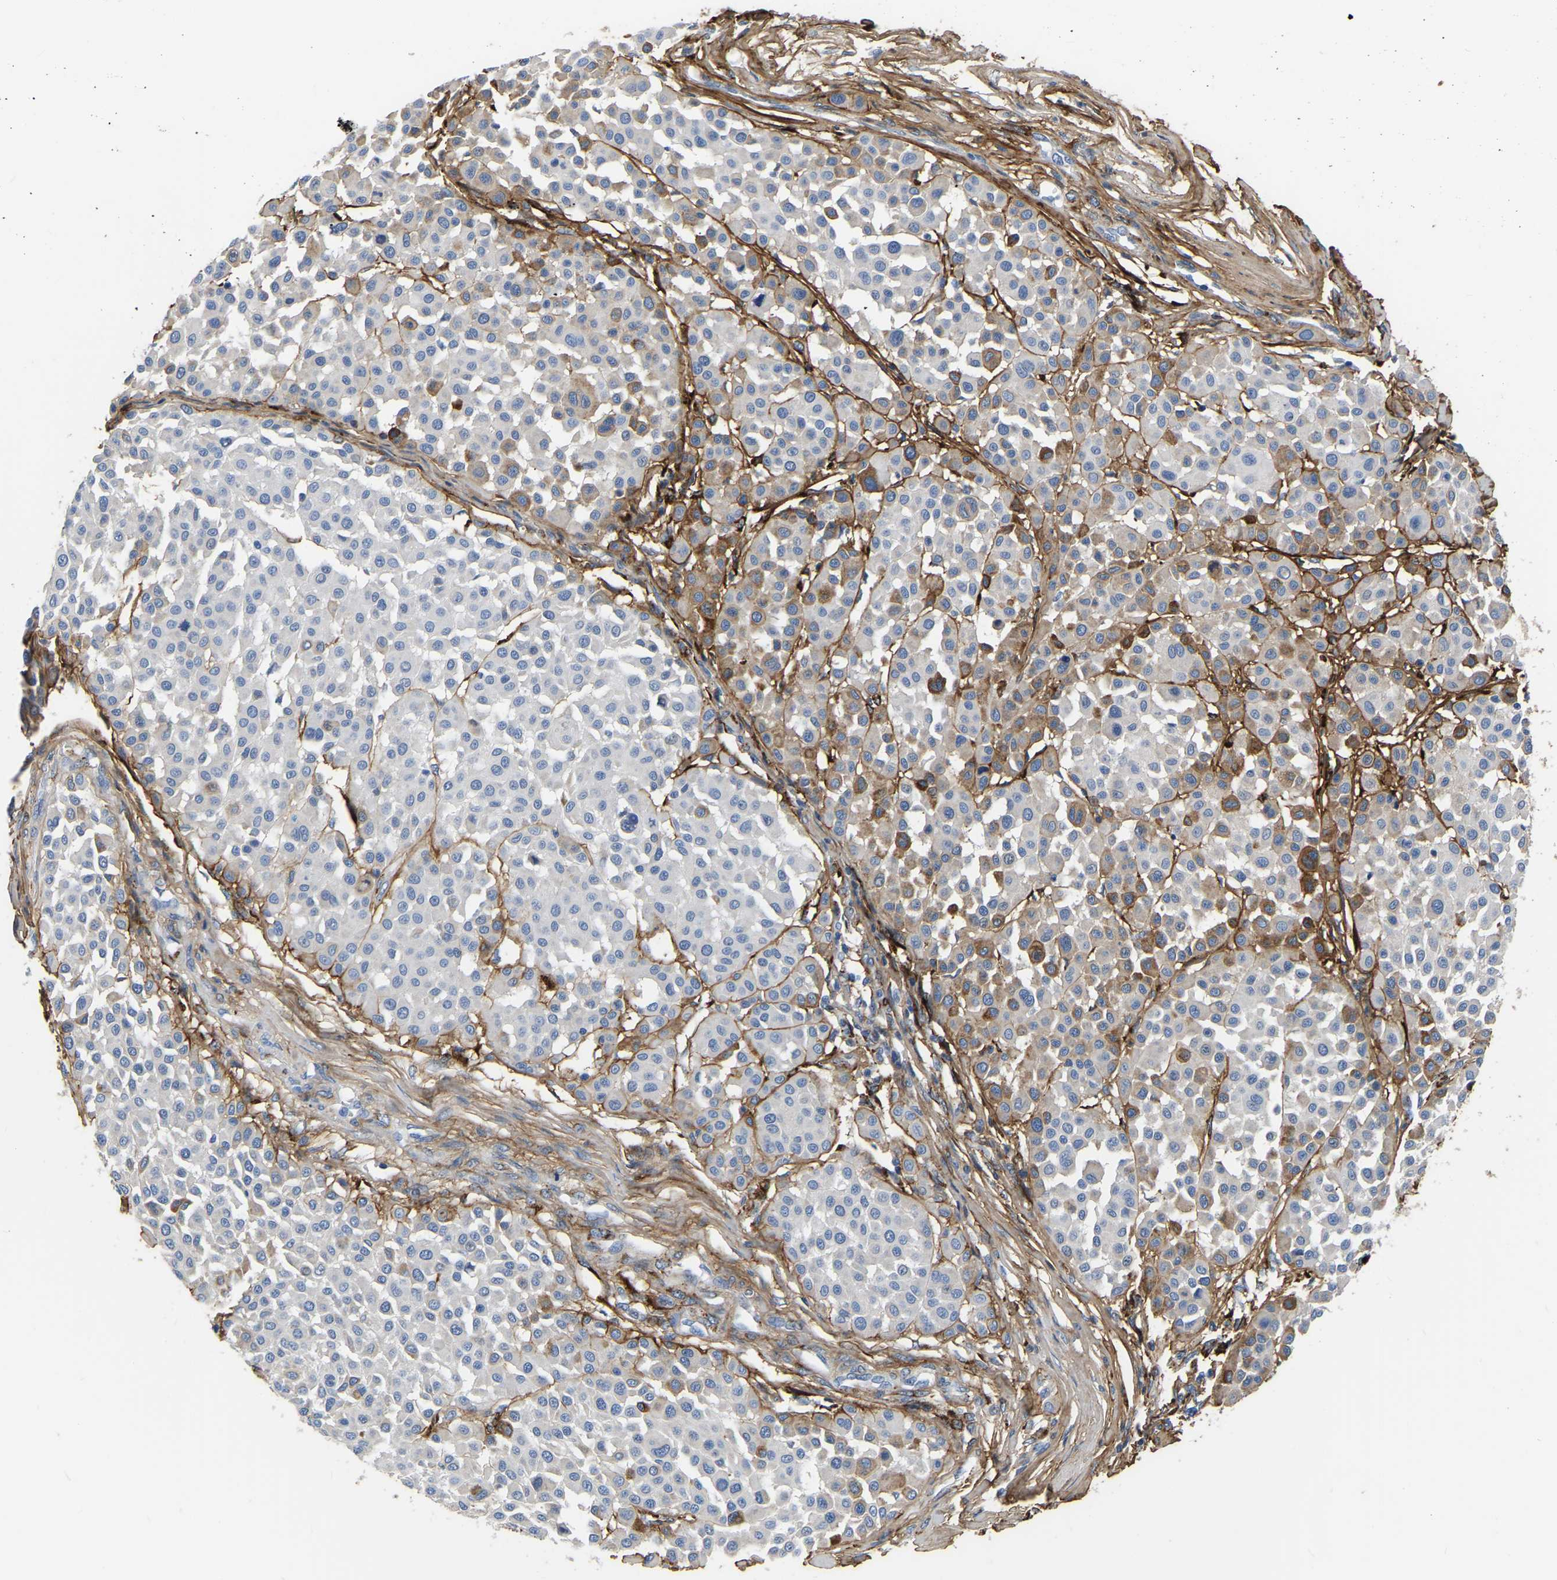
{"staining": {"intensity": "moderate", "quantity": "<25%", "location": "cytoplasmic/membranous"}, "tissue": "melanoma", "cell_type": "Tumor cells", "image_type": "cancer", "snomed": [{"axis": "morphology", "description": "Malignant melanoma, Metastatic site"}, {"axis": "topography", "description": "Soft tissue"}], "caption": "Protein staining shows moderate cytoplasmic/membranous positivity in approximately <25% of tumor cells in melanoma.", "gene": "COL6A1", "patient": {"sex": "male", "age": 41}}